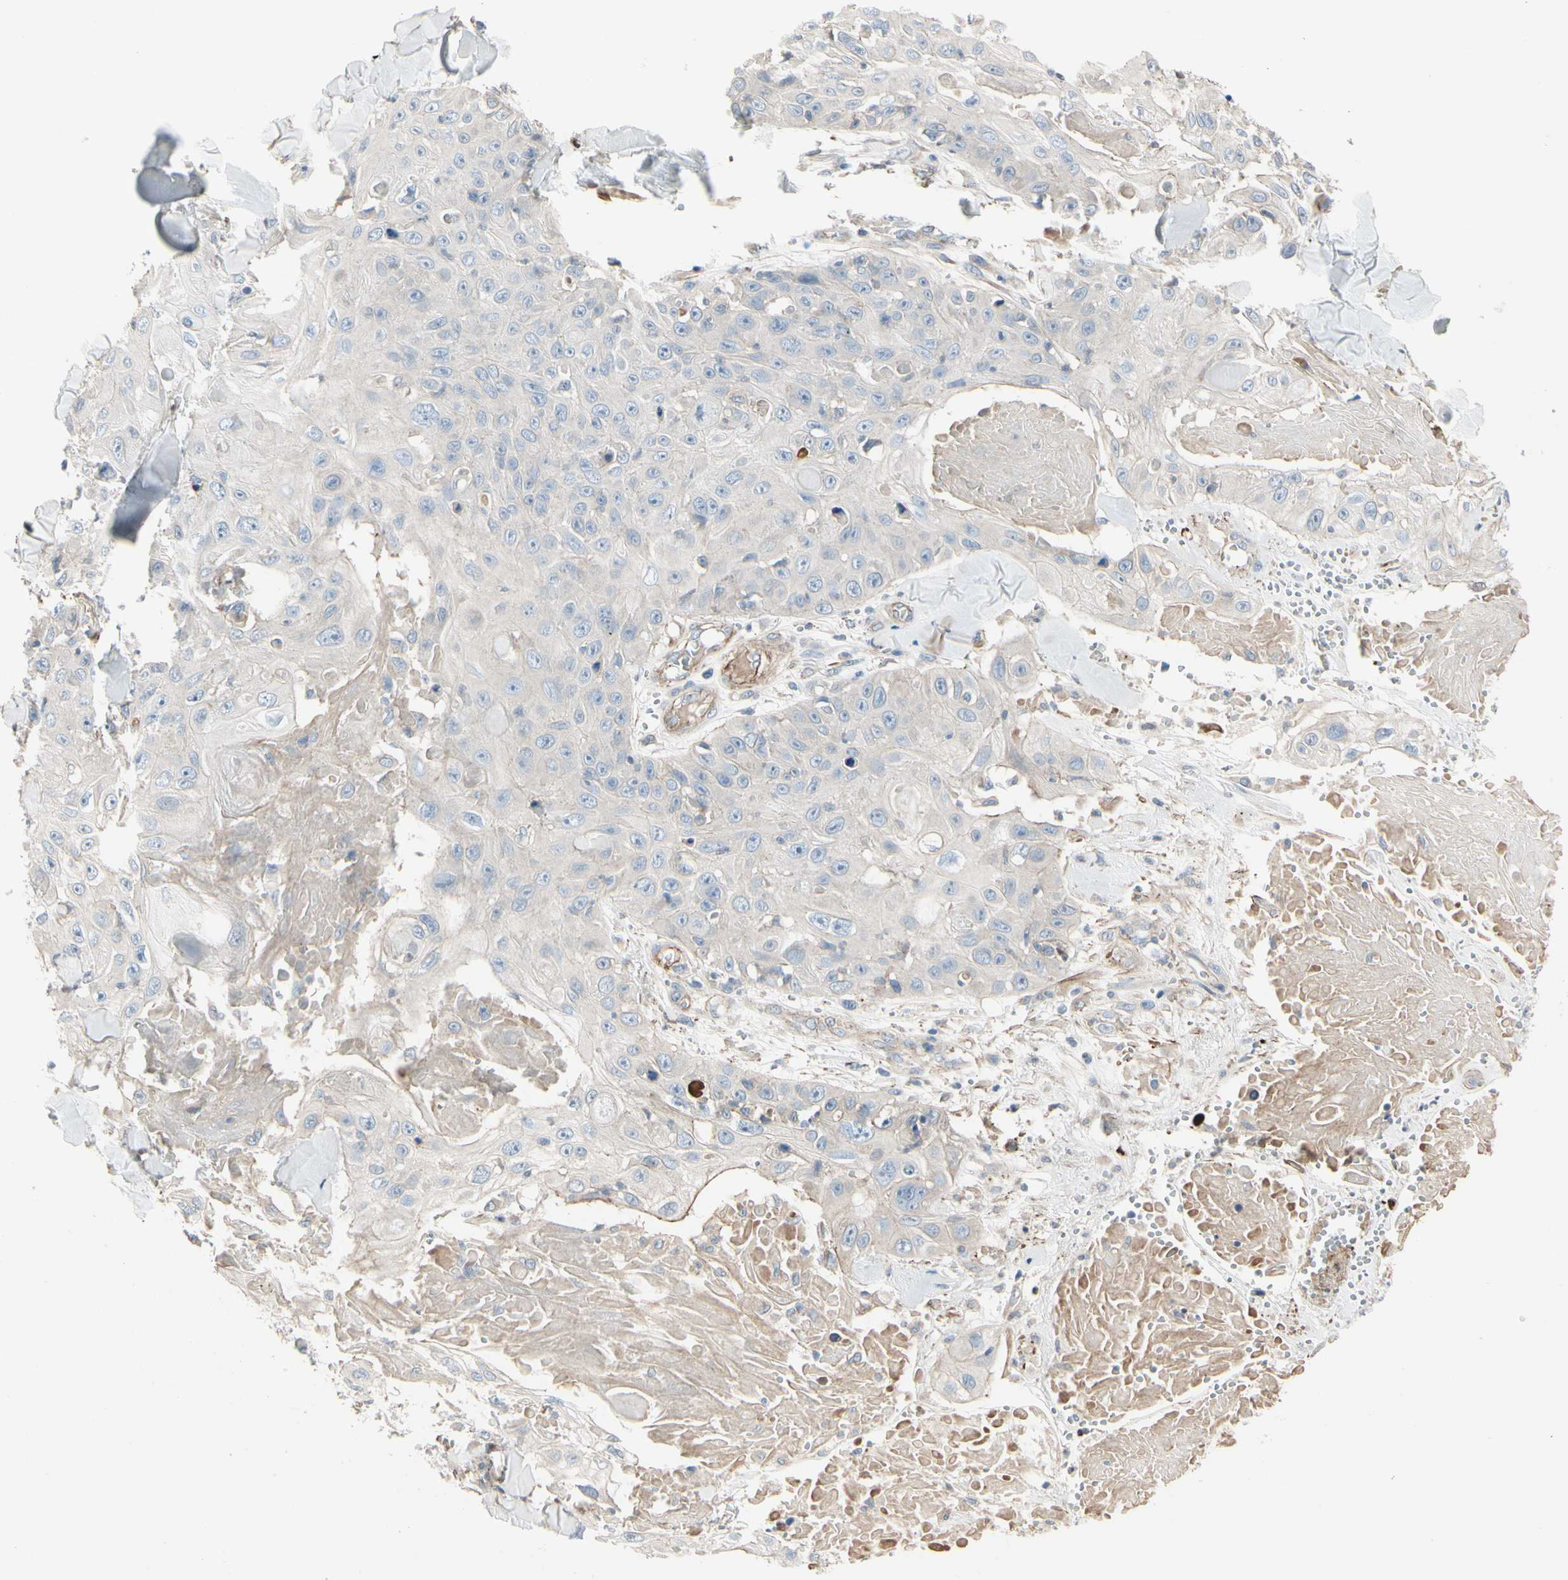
{"staining": {"intensity": "negative", "quantity": "none", "location": "none"}, "tissue": "skin cancer", "cell_type": "Tumor cells", "image_type": "cancer", "snomed": [{"axis": "morphology", "description": "Squamous cell carcinoma, NOS"}, {"axis": "topography", "description": "Skin"}], "caption": "High magnification brightfield microscopy of skin squamous cell carcinoma stained with DAB (3,3'-diaminobenzidine) (brown) and counterstained with hematoxylin (blue): tumor cells show no significant positivity. (DAB IHC visualized using brightfield microscopy, high magnification).", "gene": "TPM1", "patient": {"sex": "male", "age": 86}}